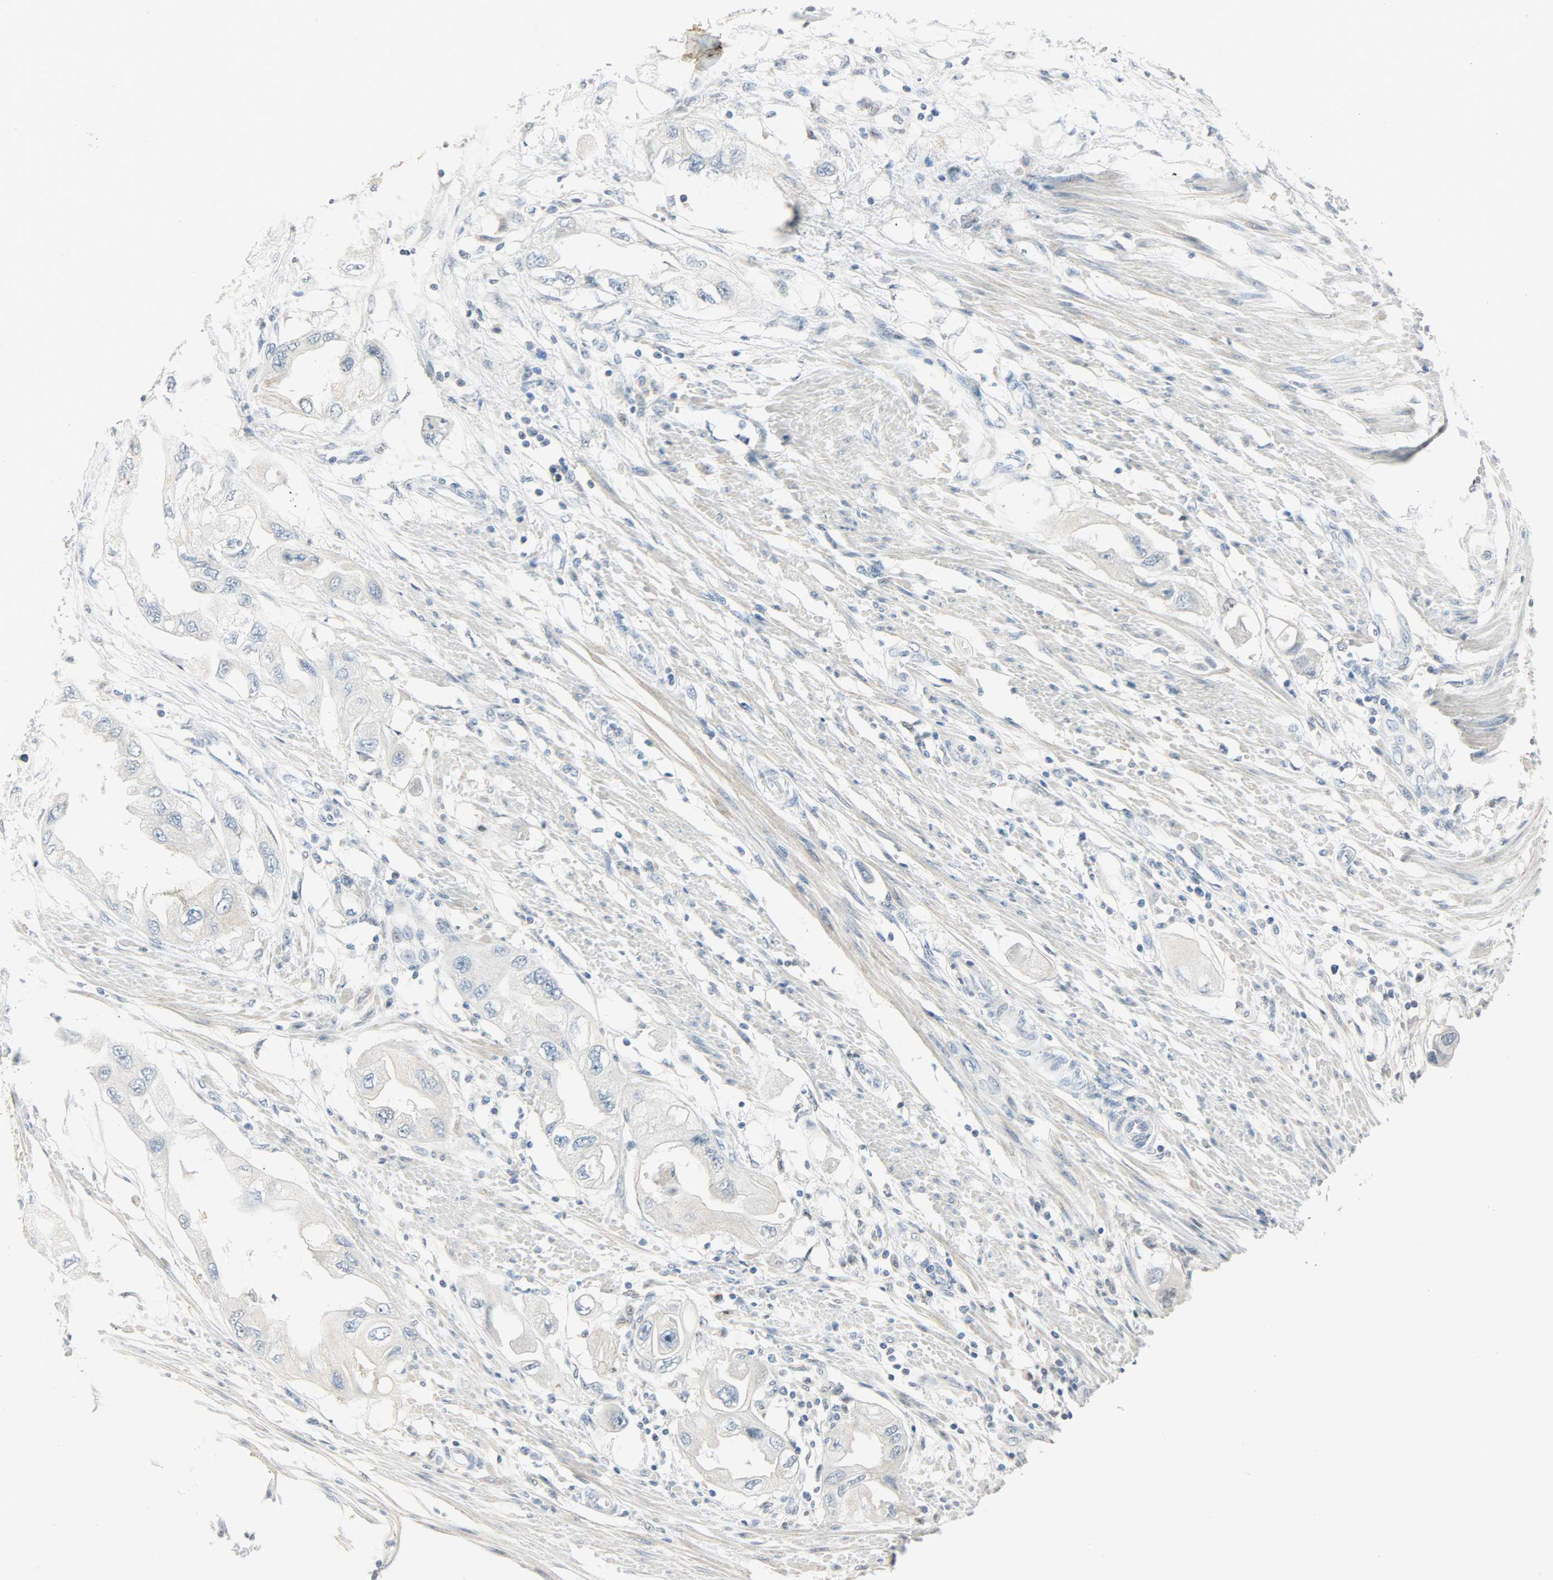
{"staining": {"intensity": "negative", "quantity": "none", "location": "none"}, "tissue": "endometrial cancer", "cell_type": "Tumor cells", "image_type": "cancer", "snomed": [{"axis": "morphology", "description": "Adenocarcinoma, NOS"}, {"axis": "topography", "description": "Endometrium"}], "caption": "A high-resolution histopathology image shows immunohistochemistry staining of endometrial cancer, which displays no significant positivity in tumor cells.", "gene": "PPARG", "patient": {"sex": "female", "age": 67}}